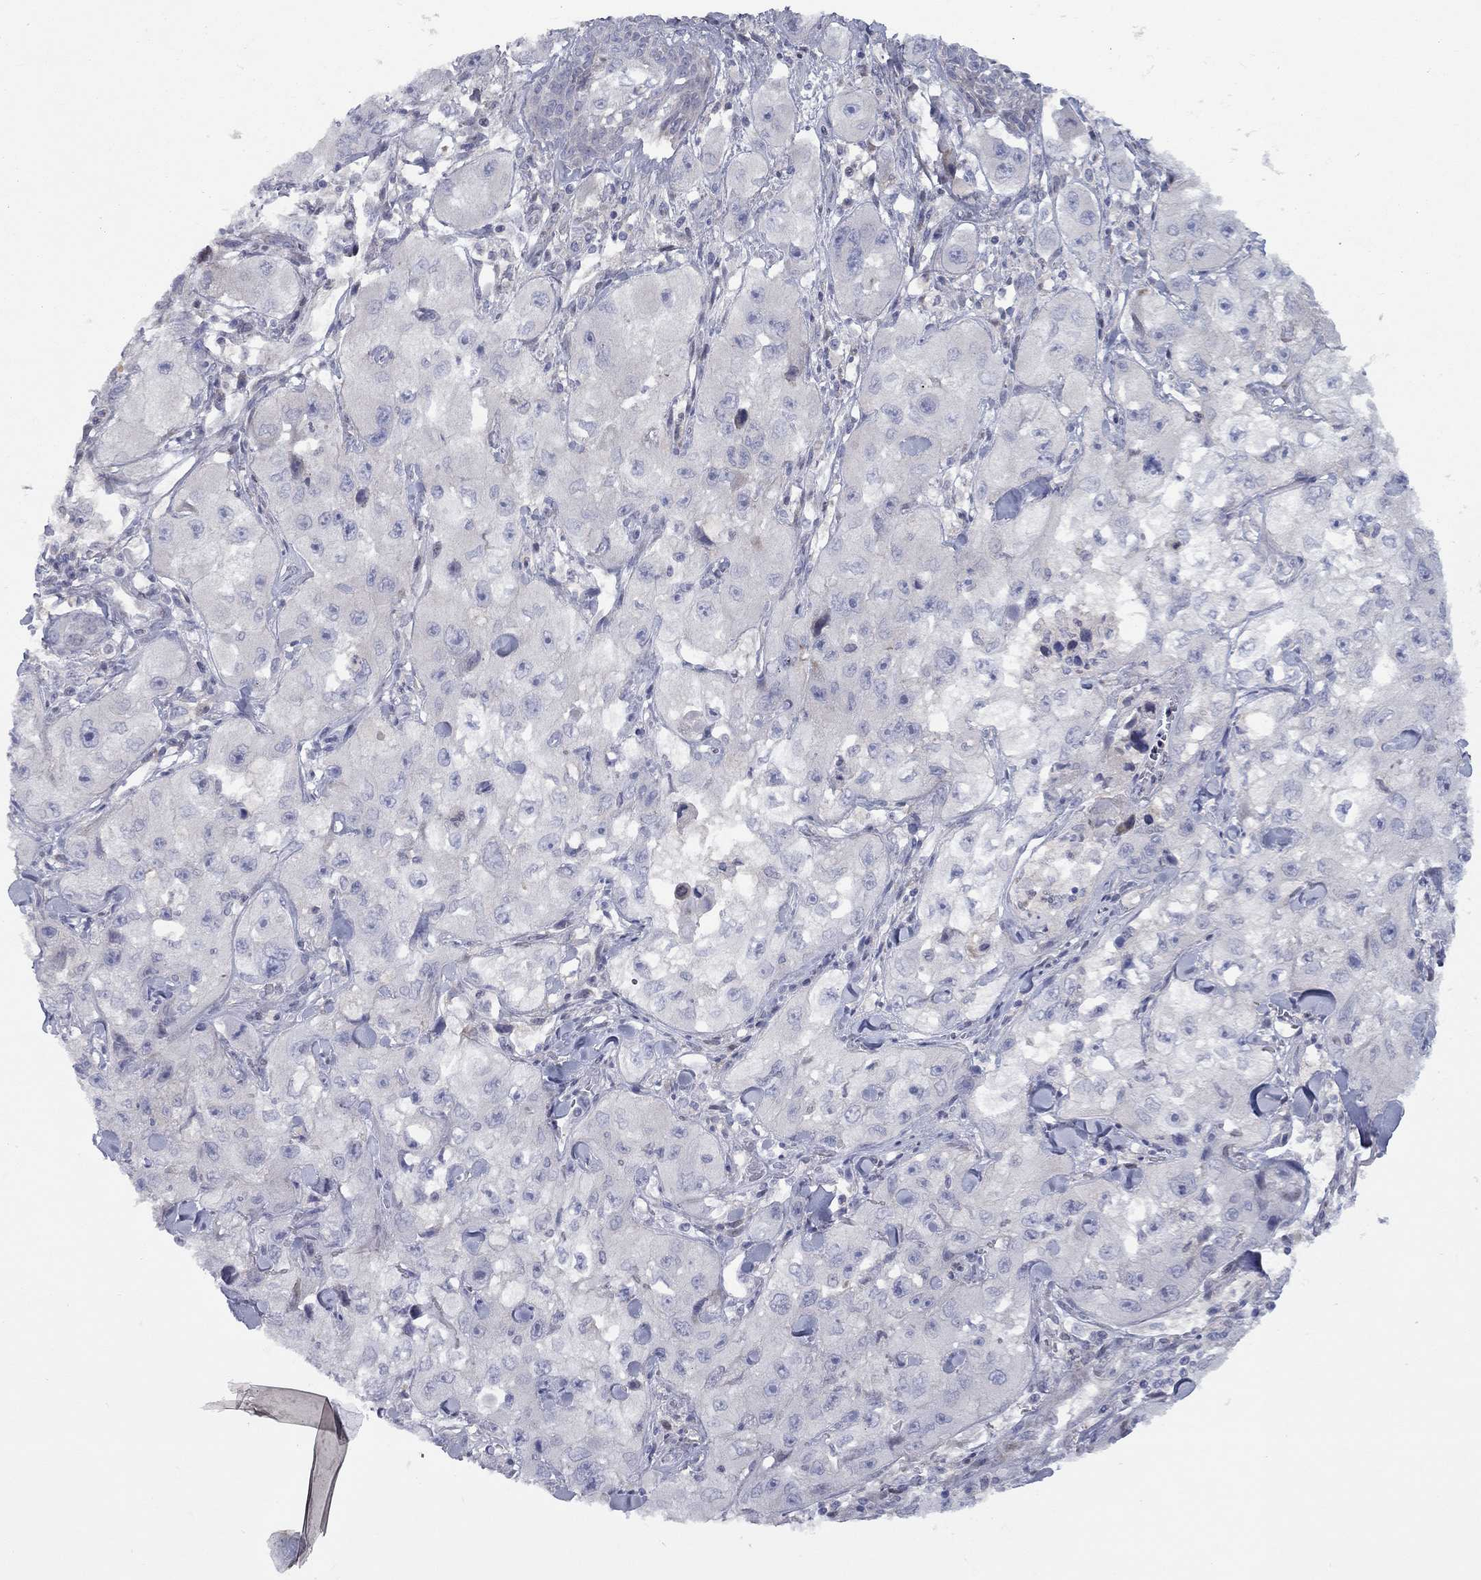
{"staining": {"intensity": "negative", "quantity": "none", "location": "none"}, "tissue": "skin cancer", "cell_type": "Tumor cells", "image_type": "cancer", "snomed": [{"axis": "morphology", "description": "Squamous cell carcinoma, NOS"}, {"axis": "topography", "description": "Skin"}, {"axis": "topography", "description": "Subcutis"}], "caption": "Tumor cells are negative for protein expression in human skin cancer (squamous cell carcinoma).", "gene": "DUSP7", "patient": {"sex": "male", "age": 73}}